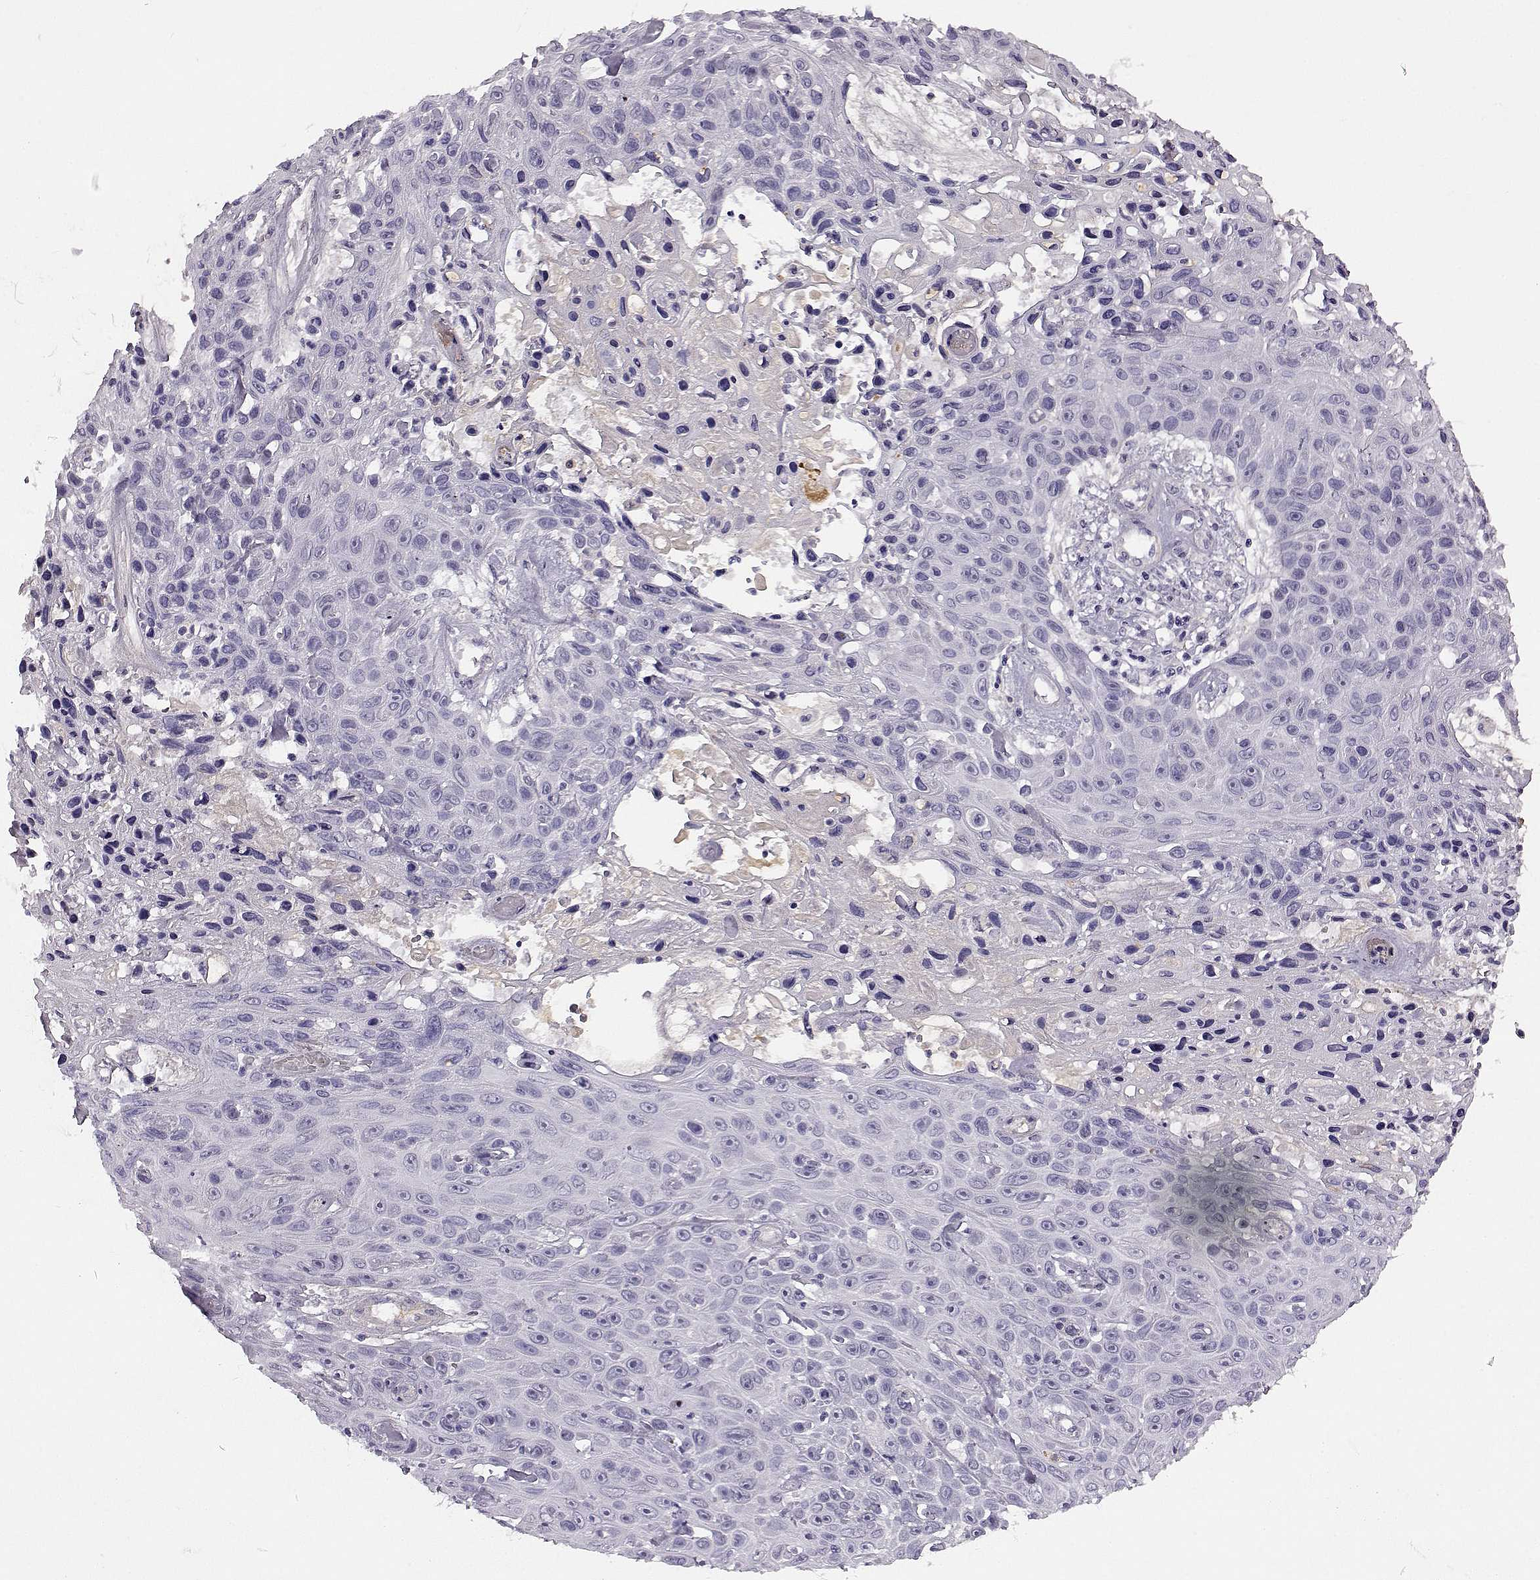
{"staining": {"intensity": "negative", "quantity": "none", "location": "none"}, "tissue": "skin cancer", "cell_type": "Tumor cells", "image_type": "cancer", "snomed": [{"axis": "morphology", "description": "Squamous cell carcinoma, NOS"}, {"axis": "topography", "description": "Skin"}], "caption": "Human skin cancer (squamous cell carcinoma) stained for a protein using immunohistochemistry reveals no expression in tumor cells.", "gene": "TRIM69", "patient": {"sex": "male", "age": 82}}